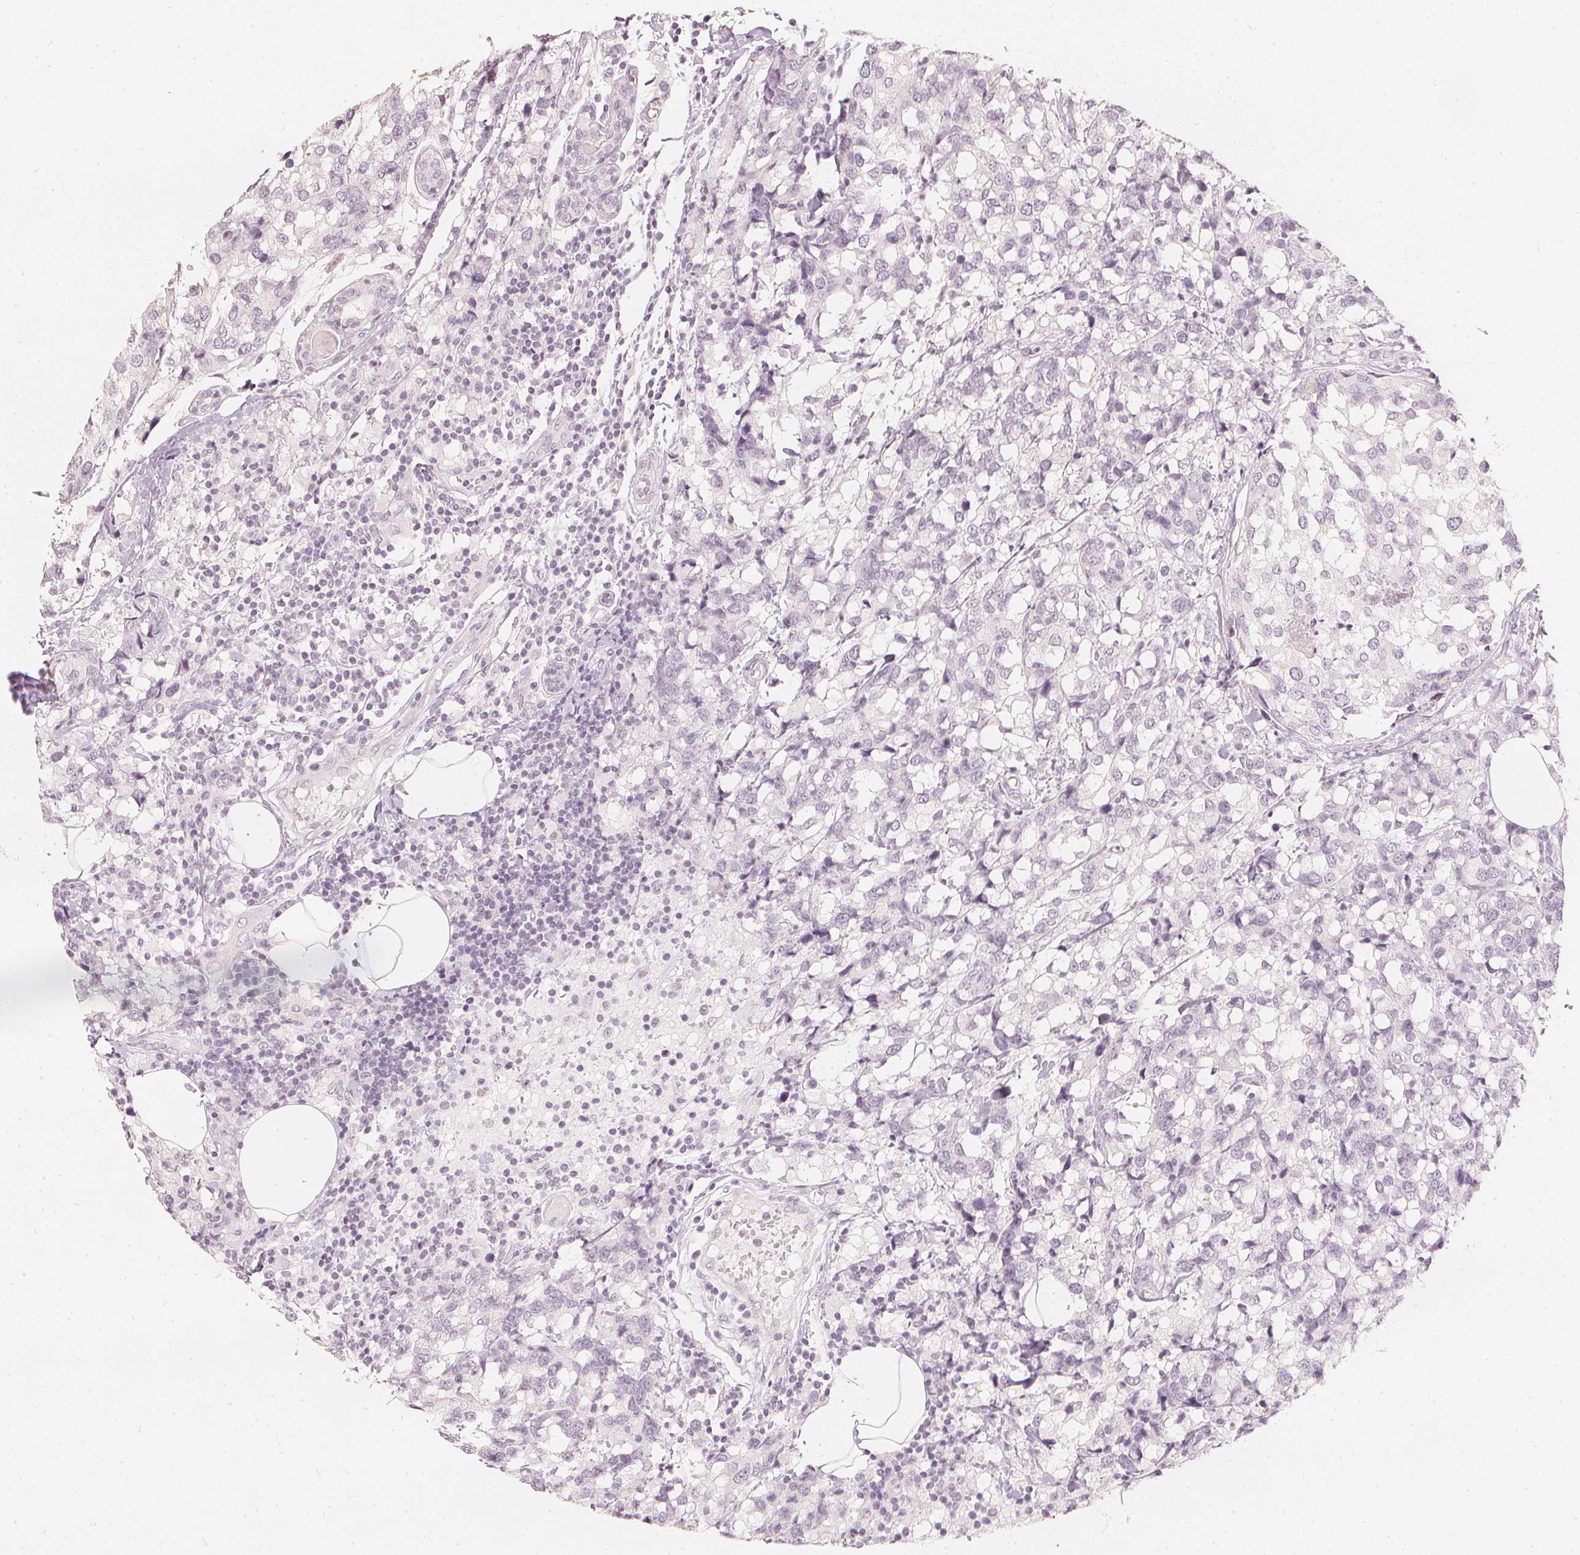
{"staining": {"intensity": "negative", "quantity": "none", "location": "none"}, "tissue": "breast cancer", "cell_type": "Tumor cells", "image_type": "cancer", "snomed": [{"axis": "morphology", "description": "Lobular carcinoma"}, {"axis": "topography", "description": "Breast"}], "caption": "High magnification brightfield microscopy of breast cancer (lobular carcinoma) stained with DAB (brown) and counterstained with hematoxylin (blue): tumor cells show no significant positivity.", "gene": "CALB1", "patient": {"sex": "female", "age": 59}}